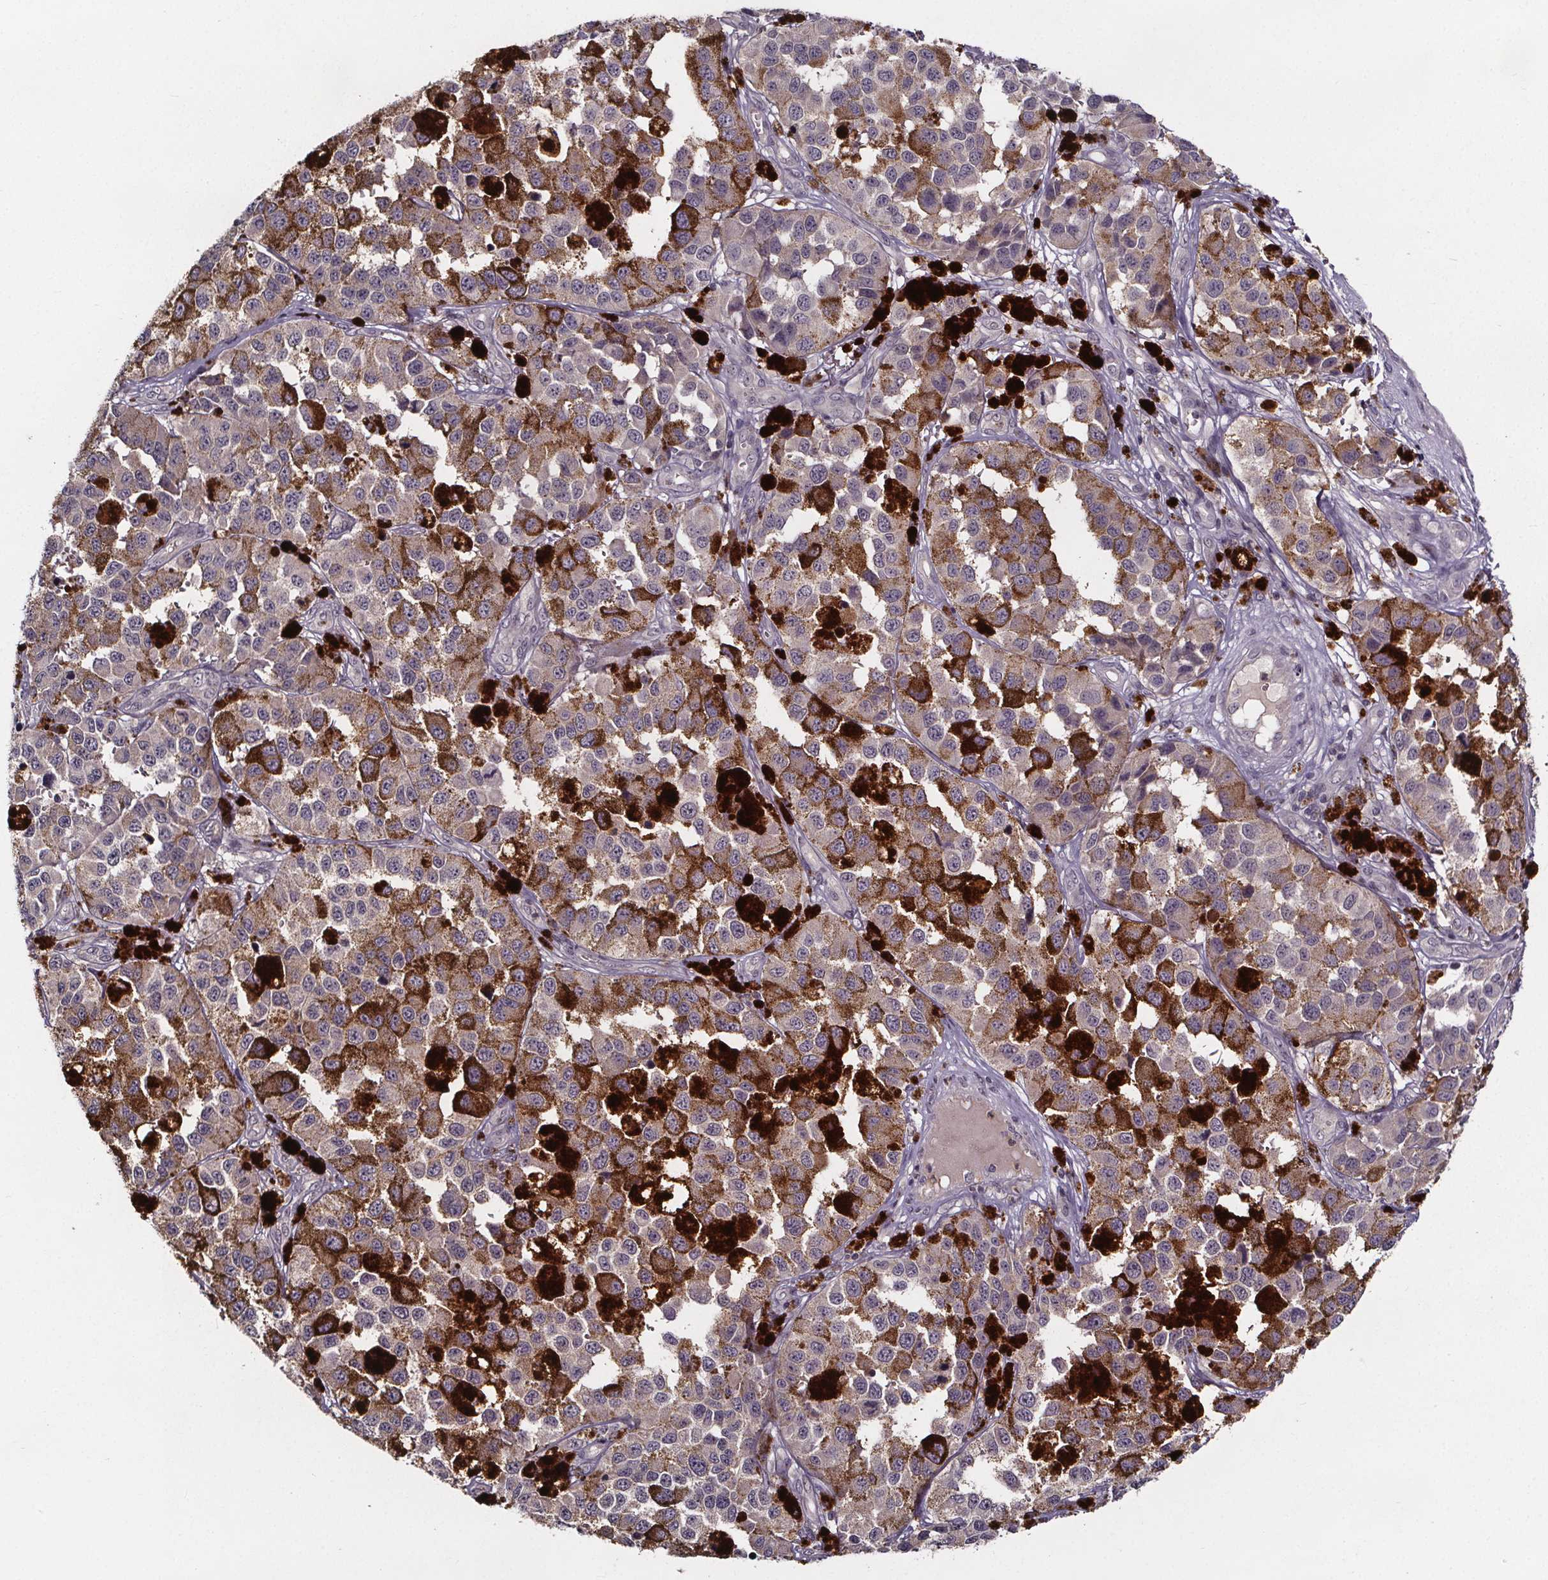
{"staining": {"intensity": "moderate", "quantity": "<25%", "location": "cytoplasmic/membranous"}, "tissue": "melanoma", "cell_type": "Tumor cells", "image_type": "cancer", "snomed": [{"axis": "morphology", "description": "Malignant melanoma, NOS"}, {"axis": "topography", "description": "Skin"}], "caption": "Malignant melanoma was stained to show a protein in brown. There is low levels of moderate cytoplasmic/membranous staining in approximately <25% of tumor cells.", "gene": "SMIM1", "patient": {"sex": "female", "age": 58}}